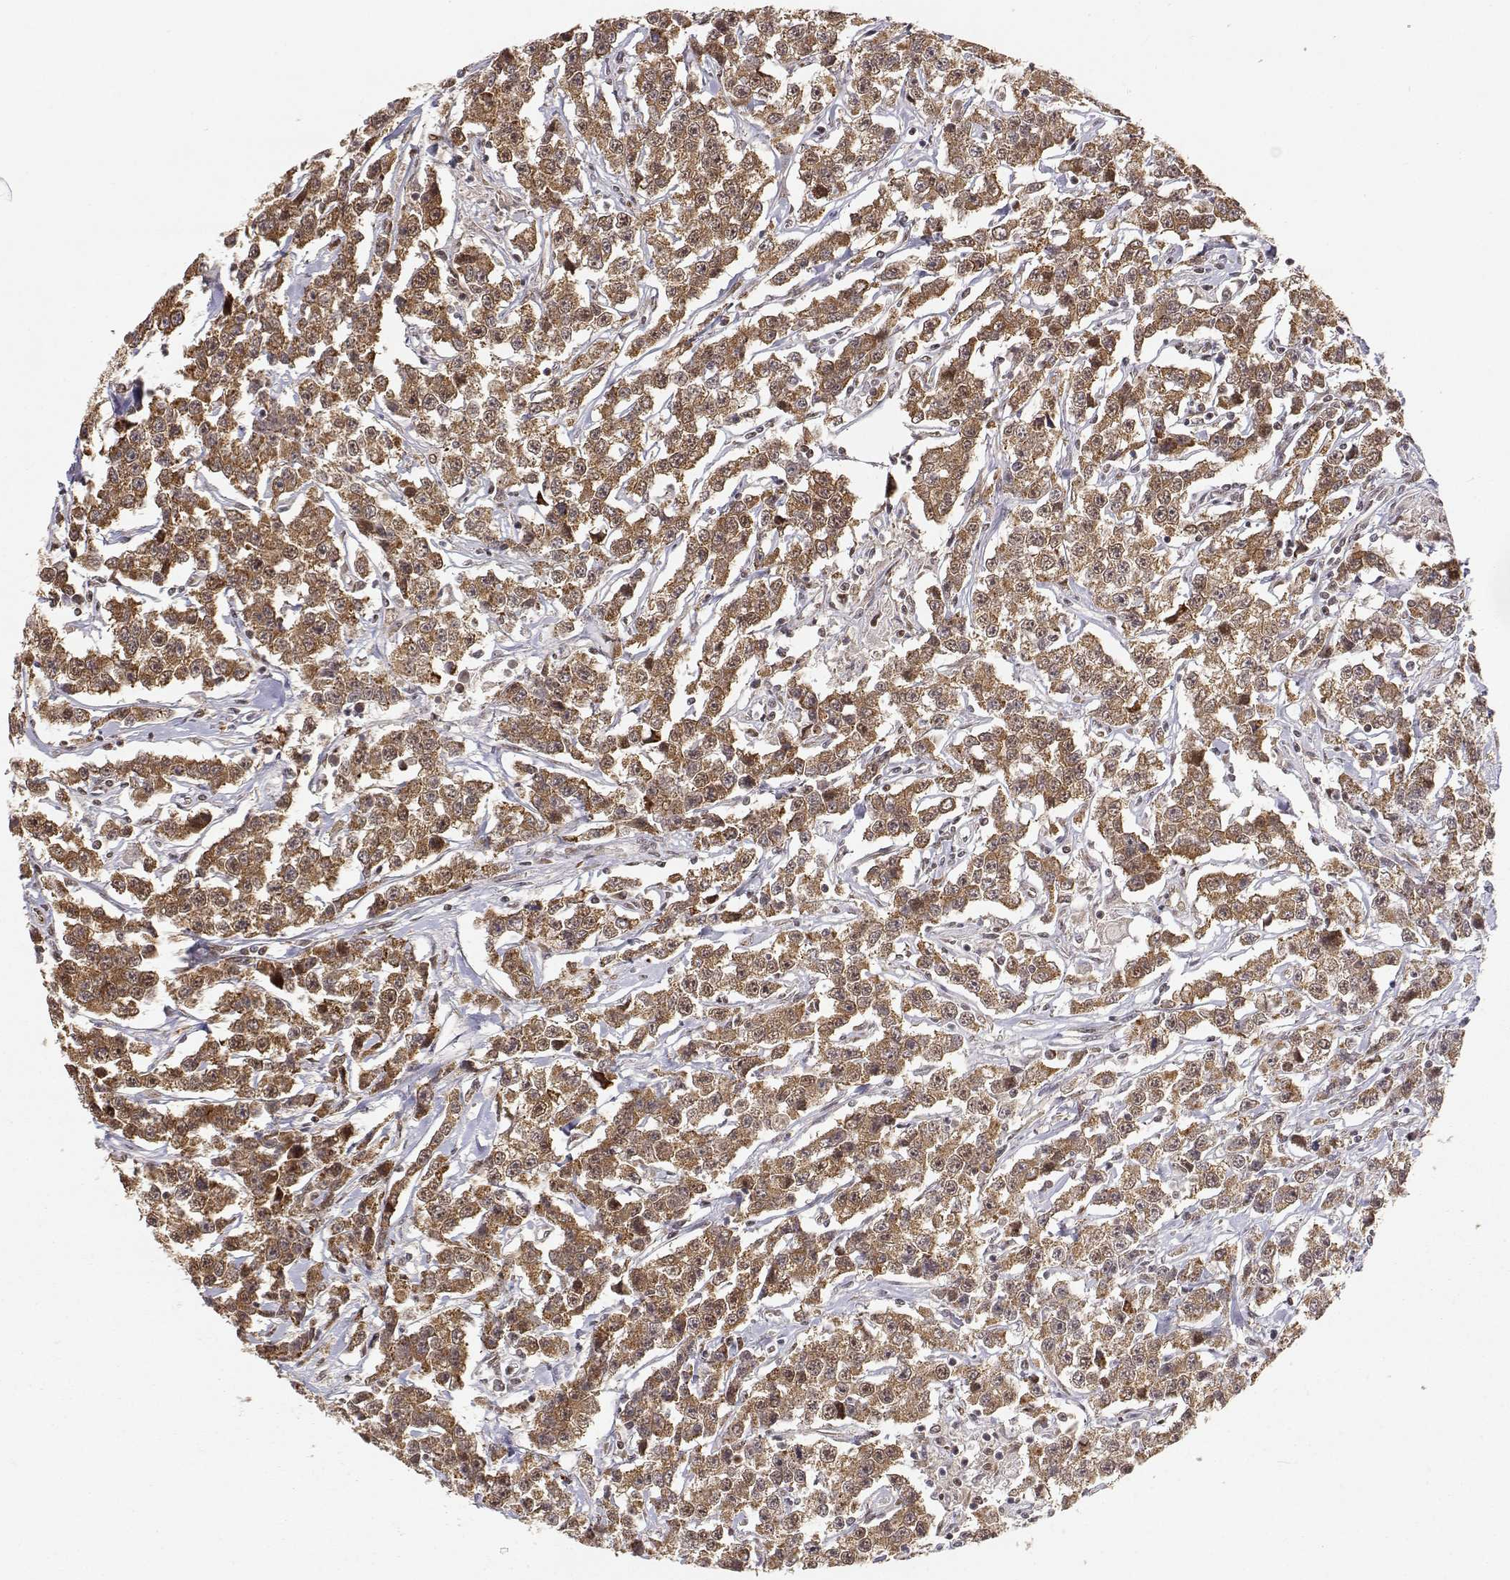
{"staining": {"intensity": "strong", "quantity": ">75%", "location": "cytoplasmic/membranous"}, "tissue": "testis cancer", "cell_type": "Tumor cells", "image_type": "cancer", "snomed": [{"axis": "morphology", "description": "Seminoma, NOS"}, {"axis": "topography", "description": "Testis"}], "caption": "Human seminoma (testis) stained for a protein (brown) demonstrates strong cytoplasmic/membranous positive positivity in about >75% of tumor cells.", "gene": "BRCA1", "patient": {"sex": "male", "age": 59}}